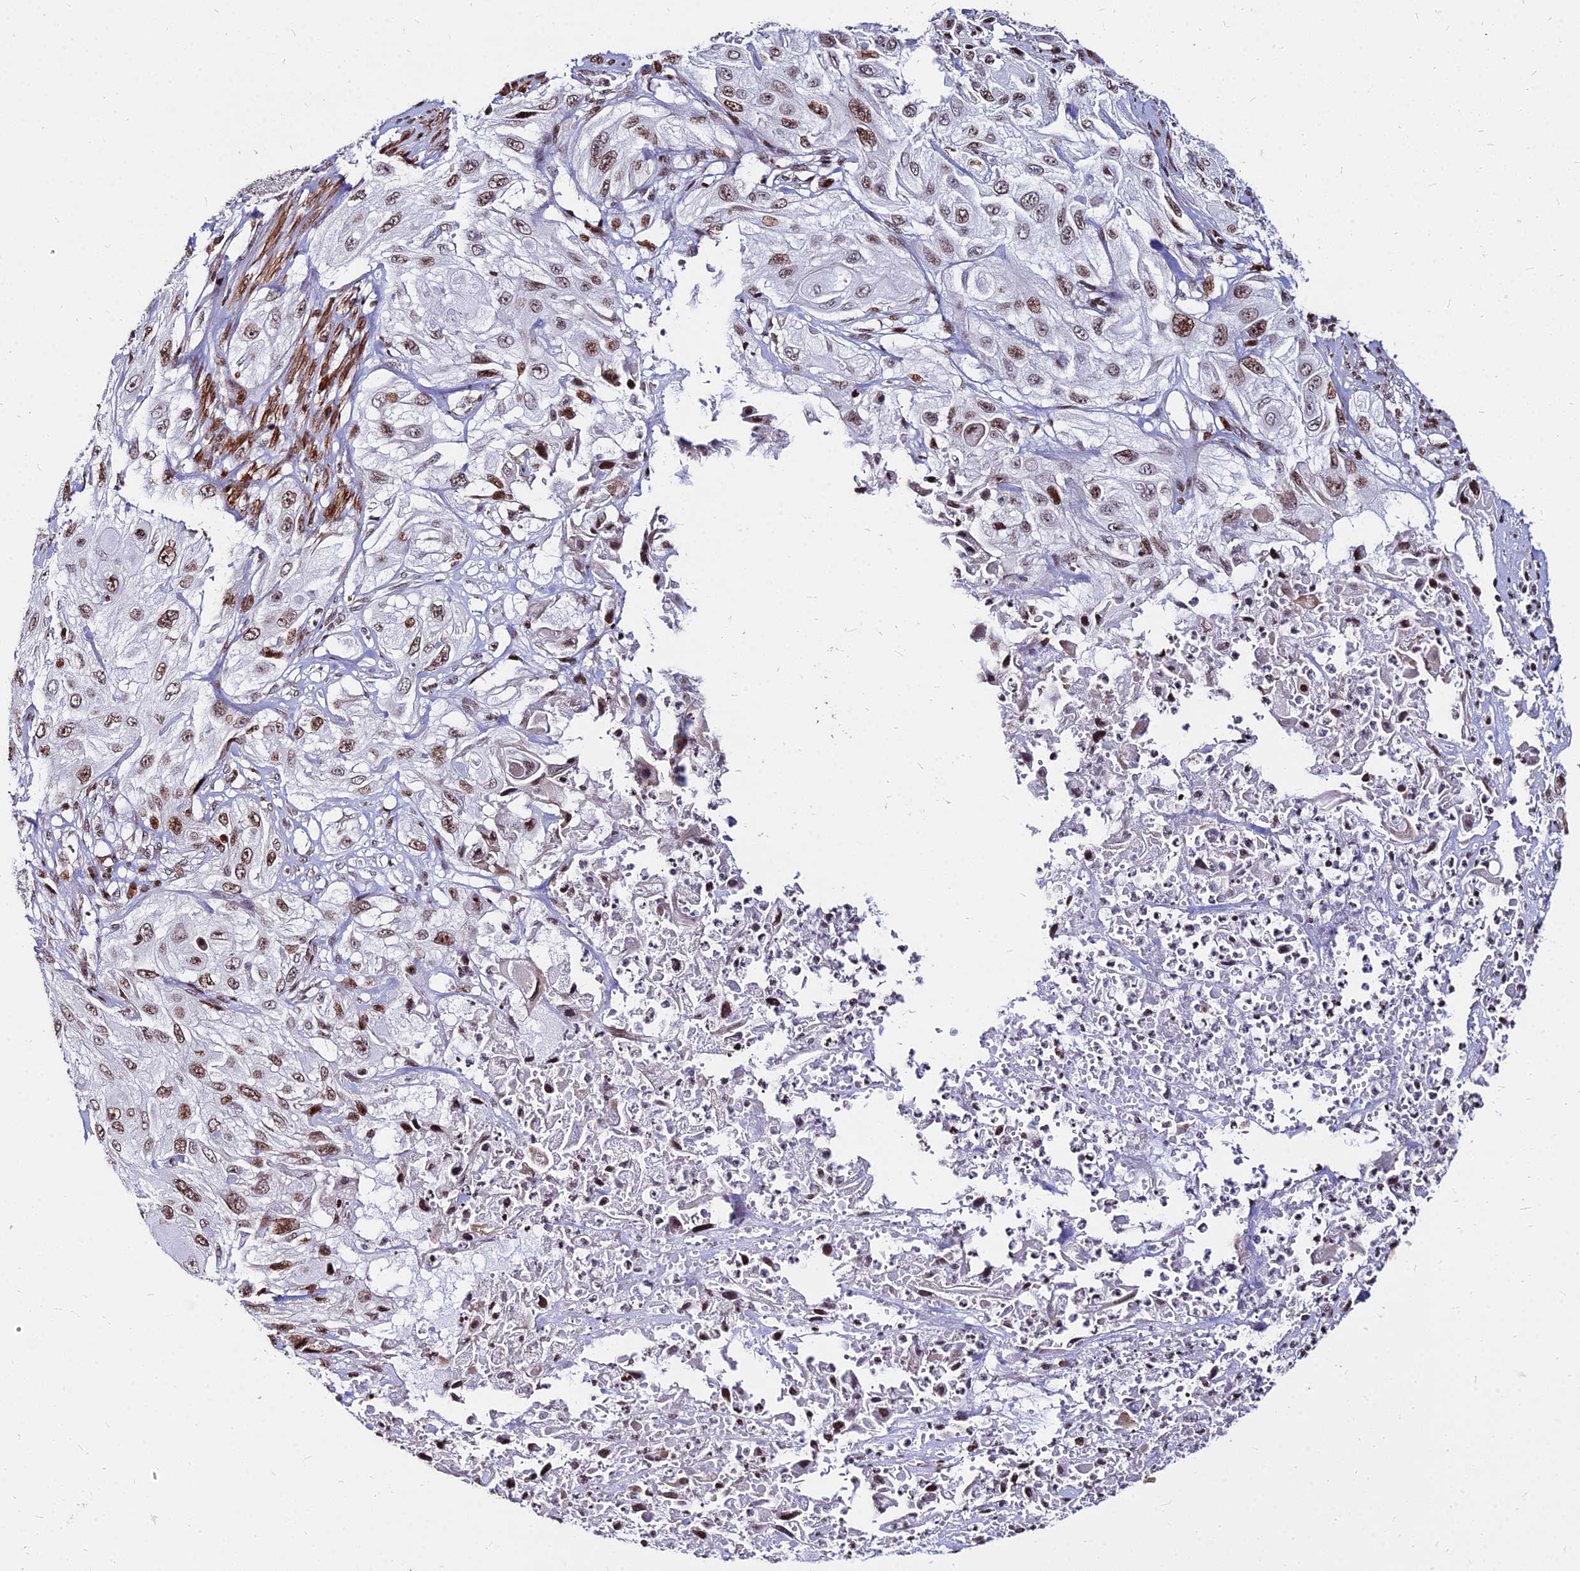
{"staining": {"intensity": "moderate", "quantity": ">75%", "location": "nuclear"}, "tissue": "cervical cancer", "cell_type": "Tumor cells", "image_type": "cancer", "snomed": [{"axis": "morphology", "description": "Squamous cell carcinoma, NOS"}, {"axis": "topography", "description": "Cervix"}], "caption": "A high-resolution photomicrograph shows immunohistochemistry staining of squamous cell carcinoma (cervical), which demonstrates moderate nuclear positivity in about >75% of tumor cells.", "gene": "NYAP2", "patient": {"sex": "female", "age": 42}}